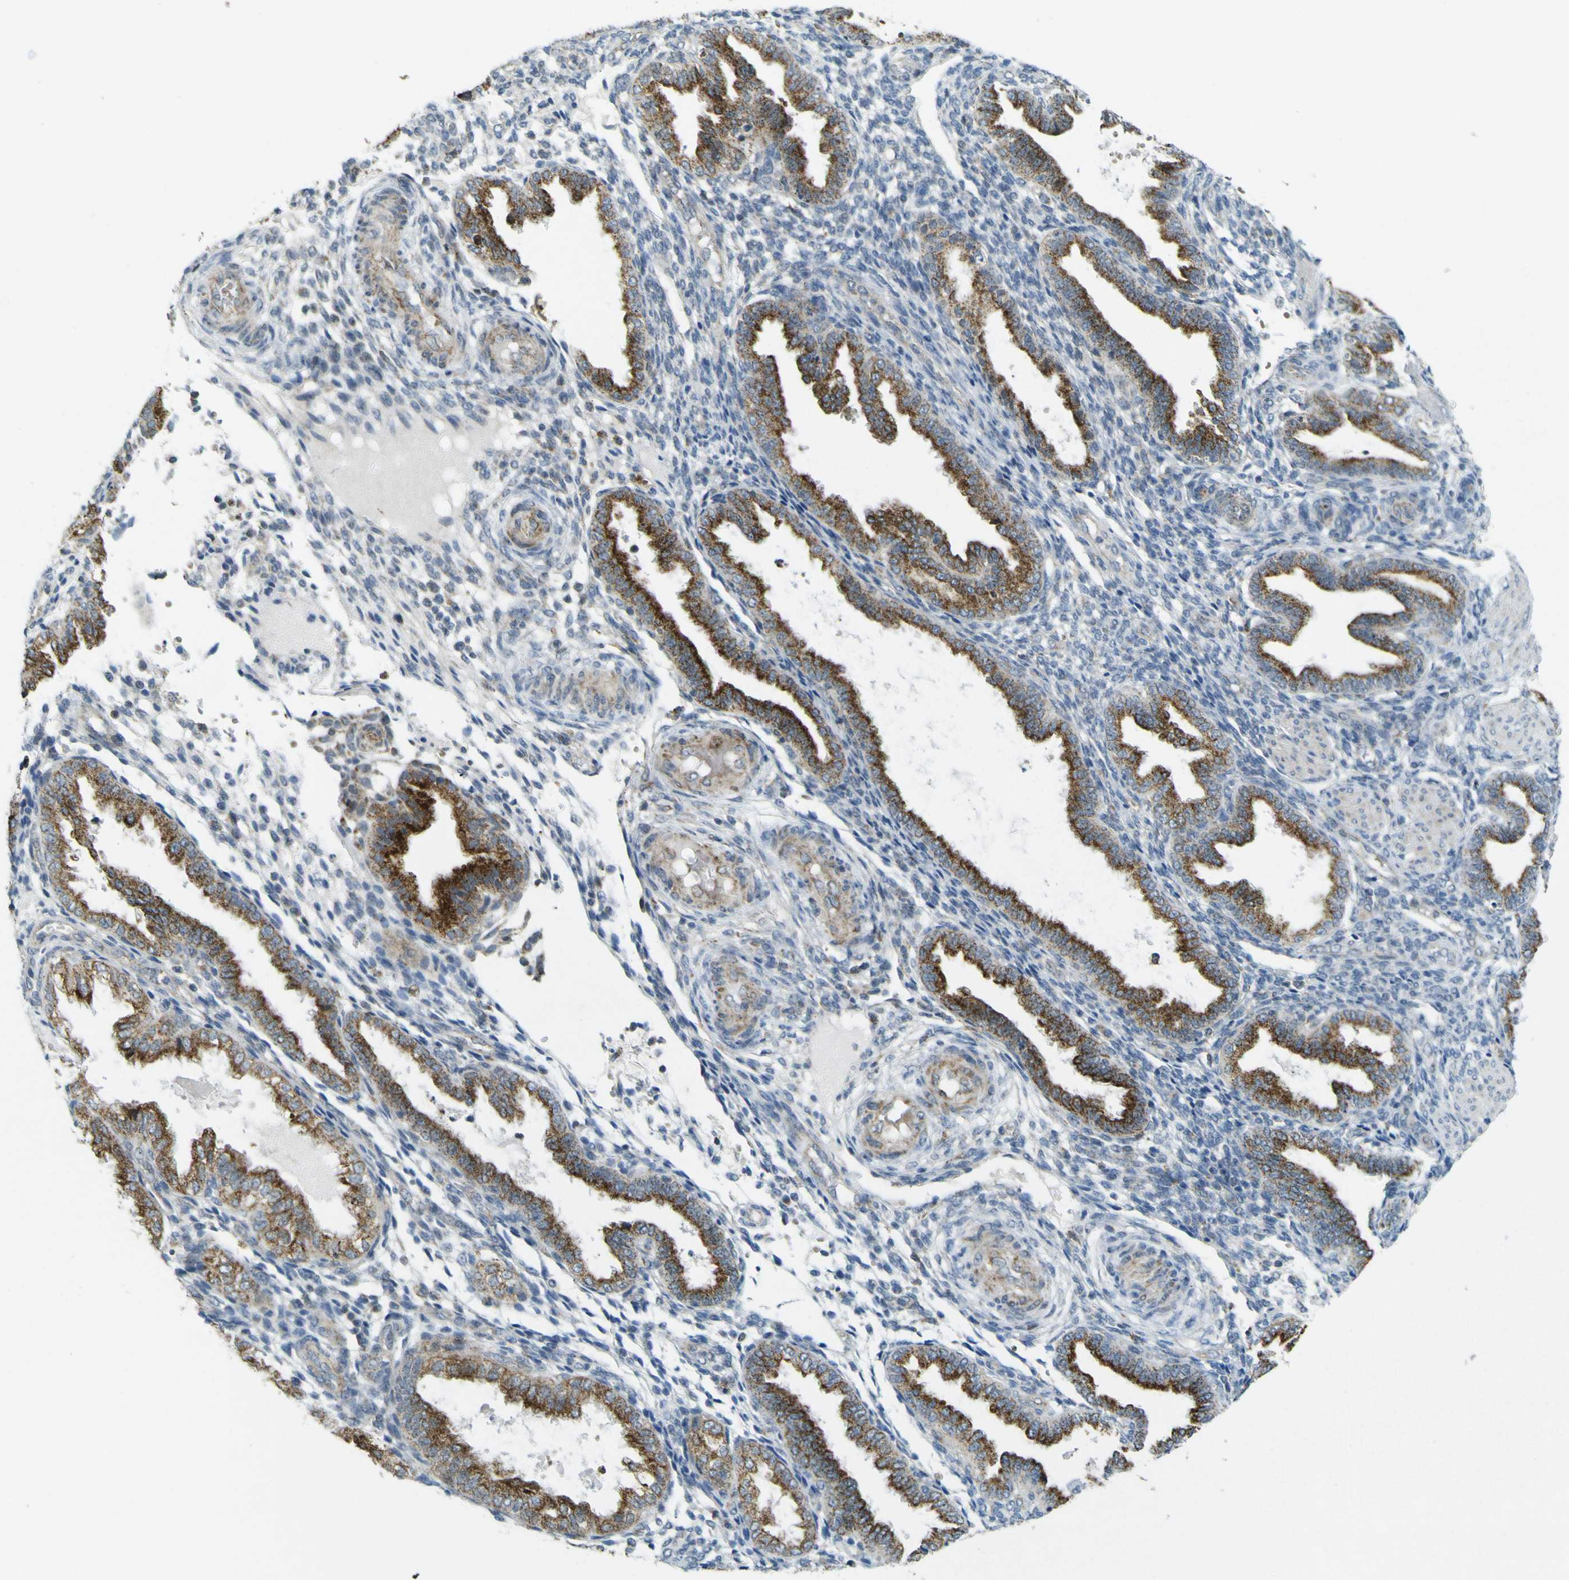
{"staining": {"intensity": "negative", "quantity": "none", "location": "none"}, "tissue": "endometrium", "cell_type": "Cells in endometrial stroma", "image_type": "normal", "snomed": [{"axis": "morphology", "description": "Normal tissue, NOS"}, {"axis": "topography", "description": "Endometrium"}], "caption": "Immunohistochemistry (IHC) histopathology image of benign endometrium: endometrium stained with DAB demonstrates no significant protein positivity in cells in endometrial stroma.", "gene": "ACBD5", "patient": {"sex": "female", "age": 33}}